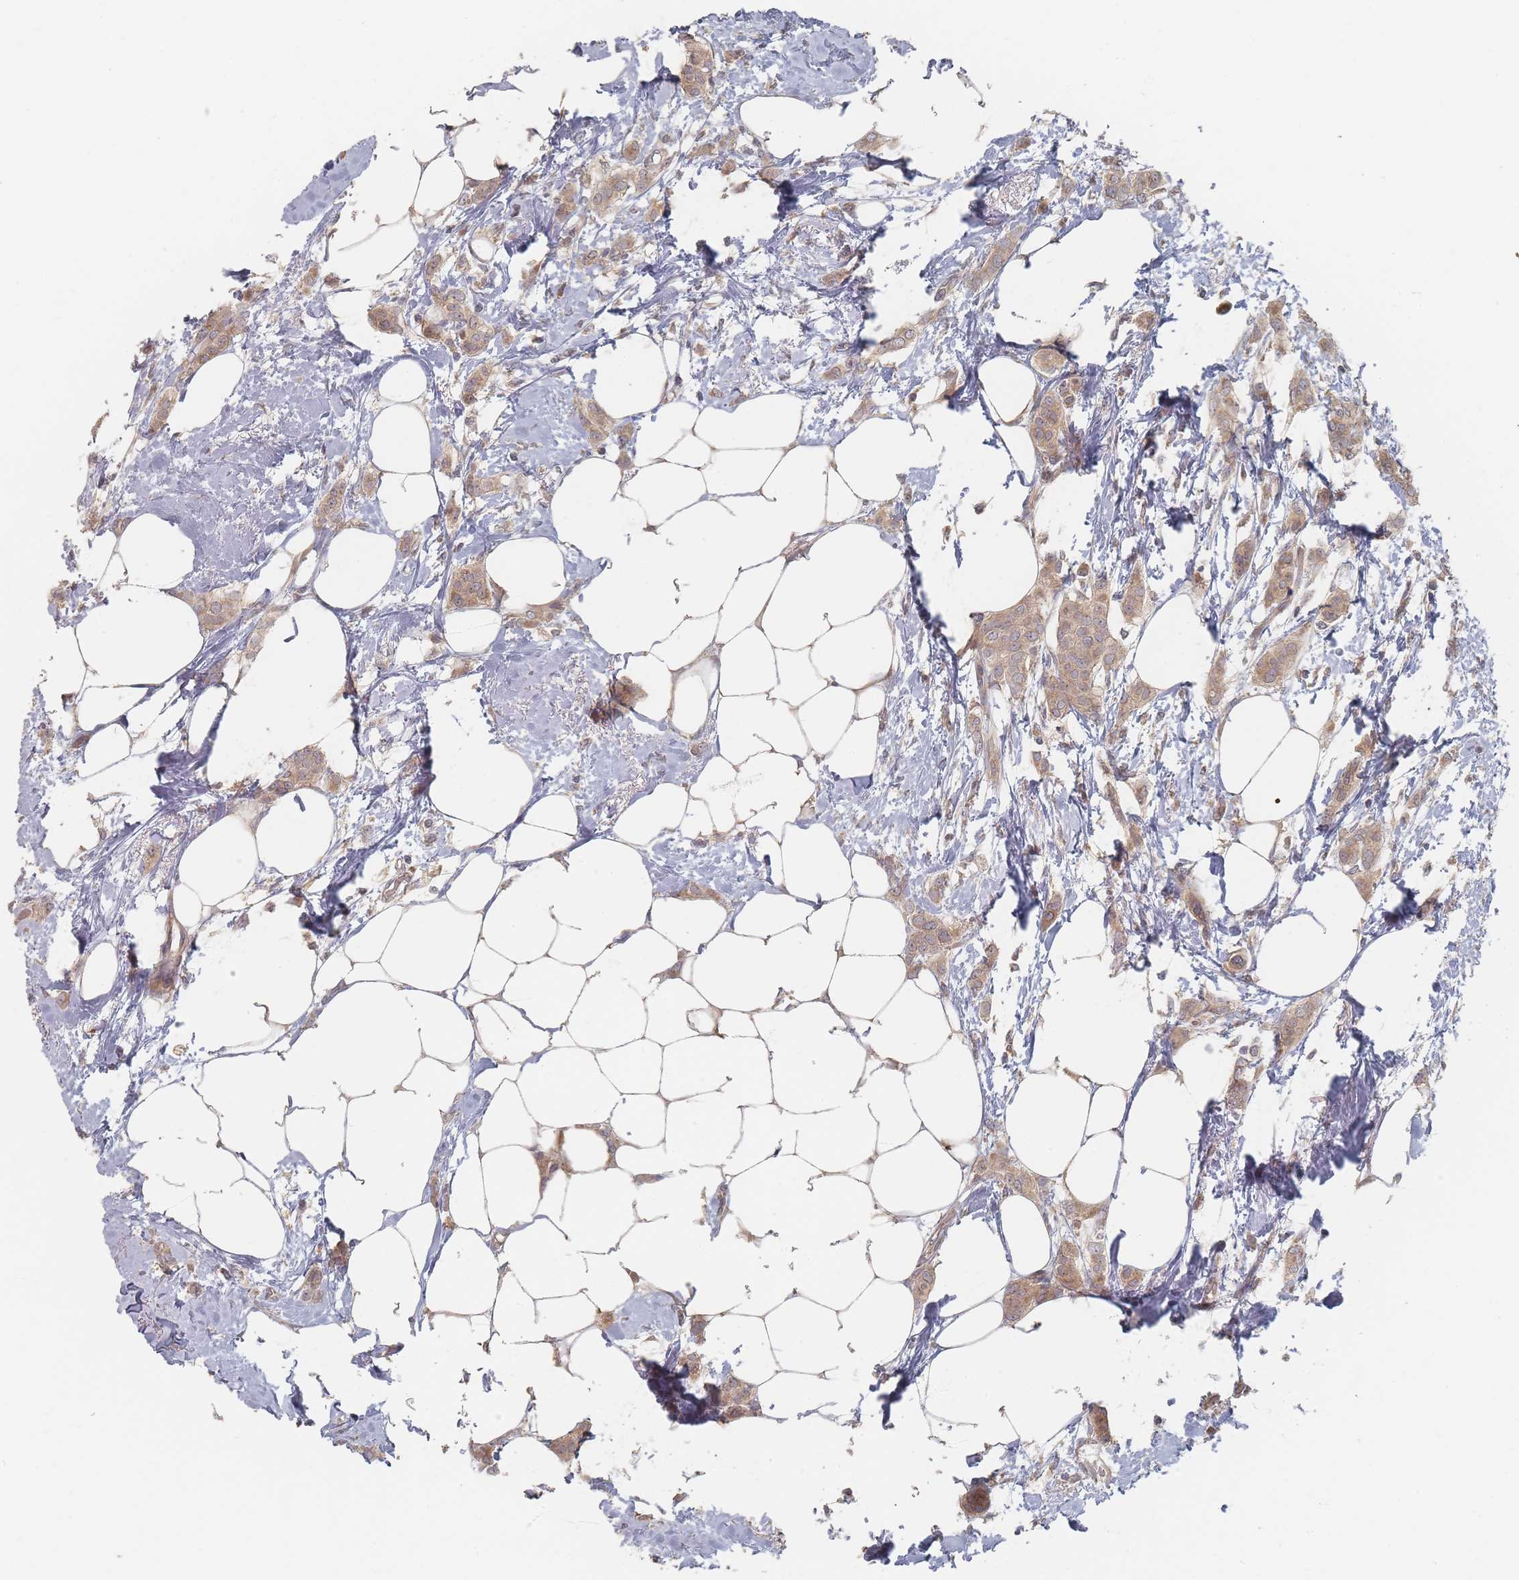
{"staining": {"intensity": "moderate", "quantity": ">75%", "location": "cytoplasmic/membranous"}, "tissue": "breast cancer", "cell_type": "Tumor cells", "image_type": "cancer", "snomed": [{"axis": "morphology", "description": "Duct carcinoma"}, {"axis": "topography", "description": "Breast"}], "caption": "Breast cancer stained with DAB IHC exhibits medium levels of moderate cytoplasmic/membranous expression in about >75% of tumor cells.", "gene": "GLE1", "patient": {"sex": "female", "age": 72}}